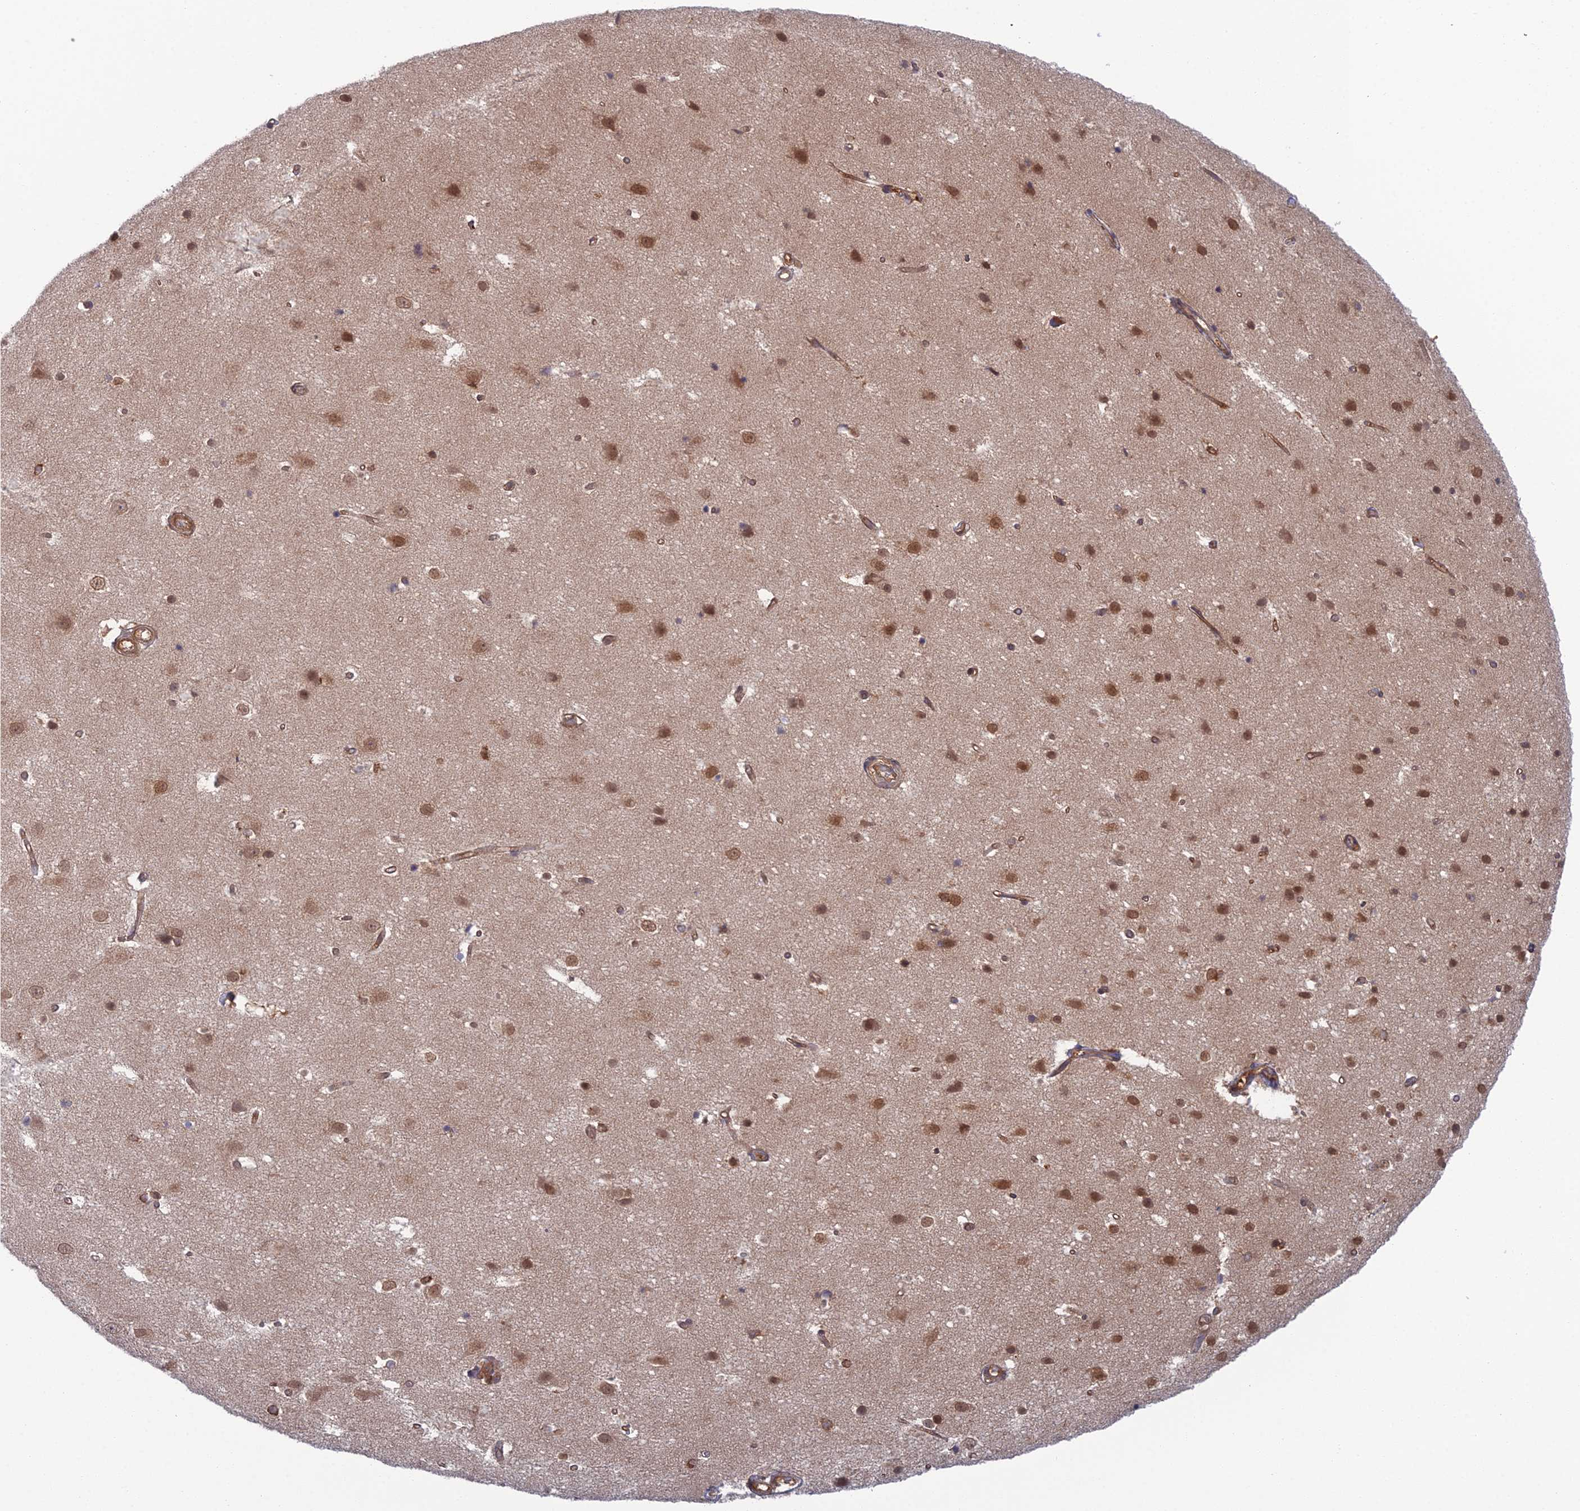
{"staining": {"intensity": "moderate", "quantity": ">75%", "location": "cytoplasmic/membranous"}, "tissue": "cerebral cortex", "cell_type": "Endothelial cells", "image_type": "normal", "snomed": [{"axis": "morphology", "description": "Normal tissue, NOS"}, {"axis": "topography", "description": "Cerebral cortex"}], "caption": "Protein expression analysis of unremarkable human cerebral cortex reveals moderate cytoplasmic/membranous staining in about >75% of endothelial cells.", "gene": "ABHD1", "patient": {"sex": "male", "age": 54}}